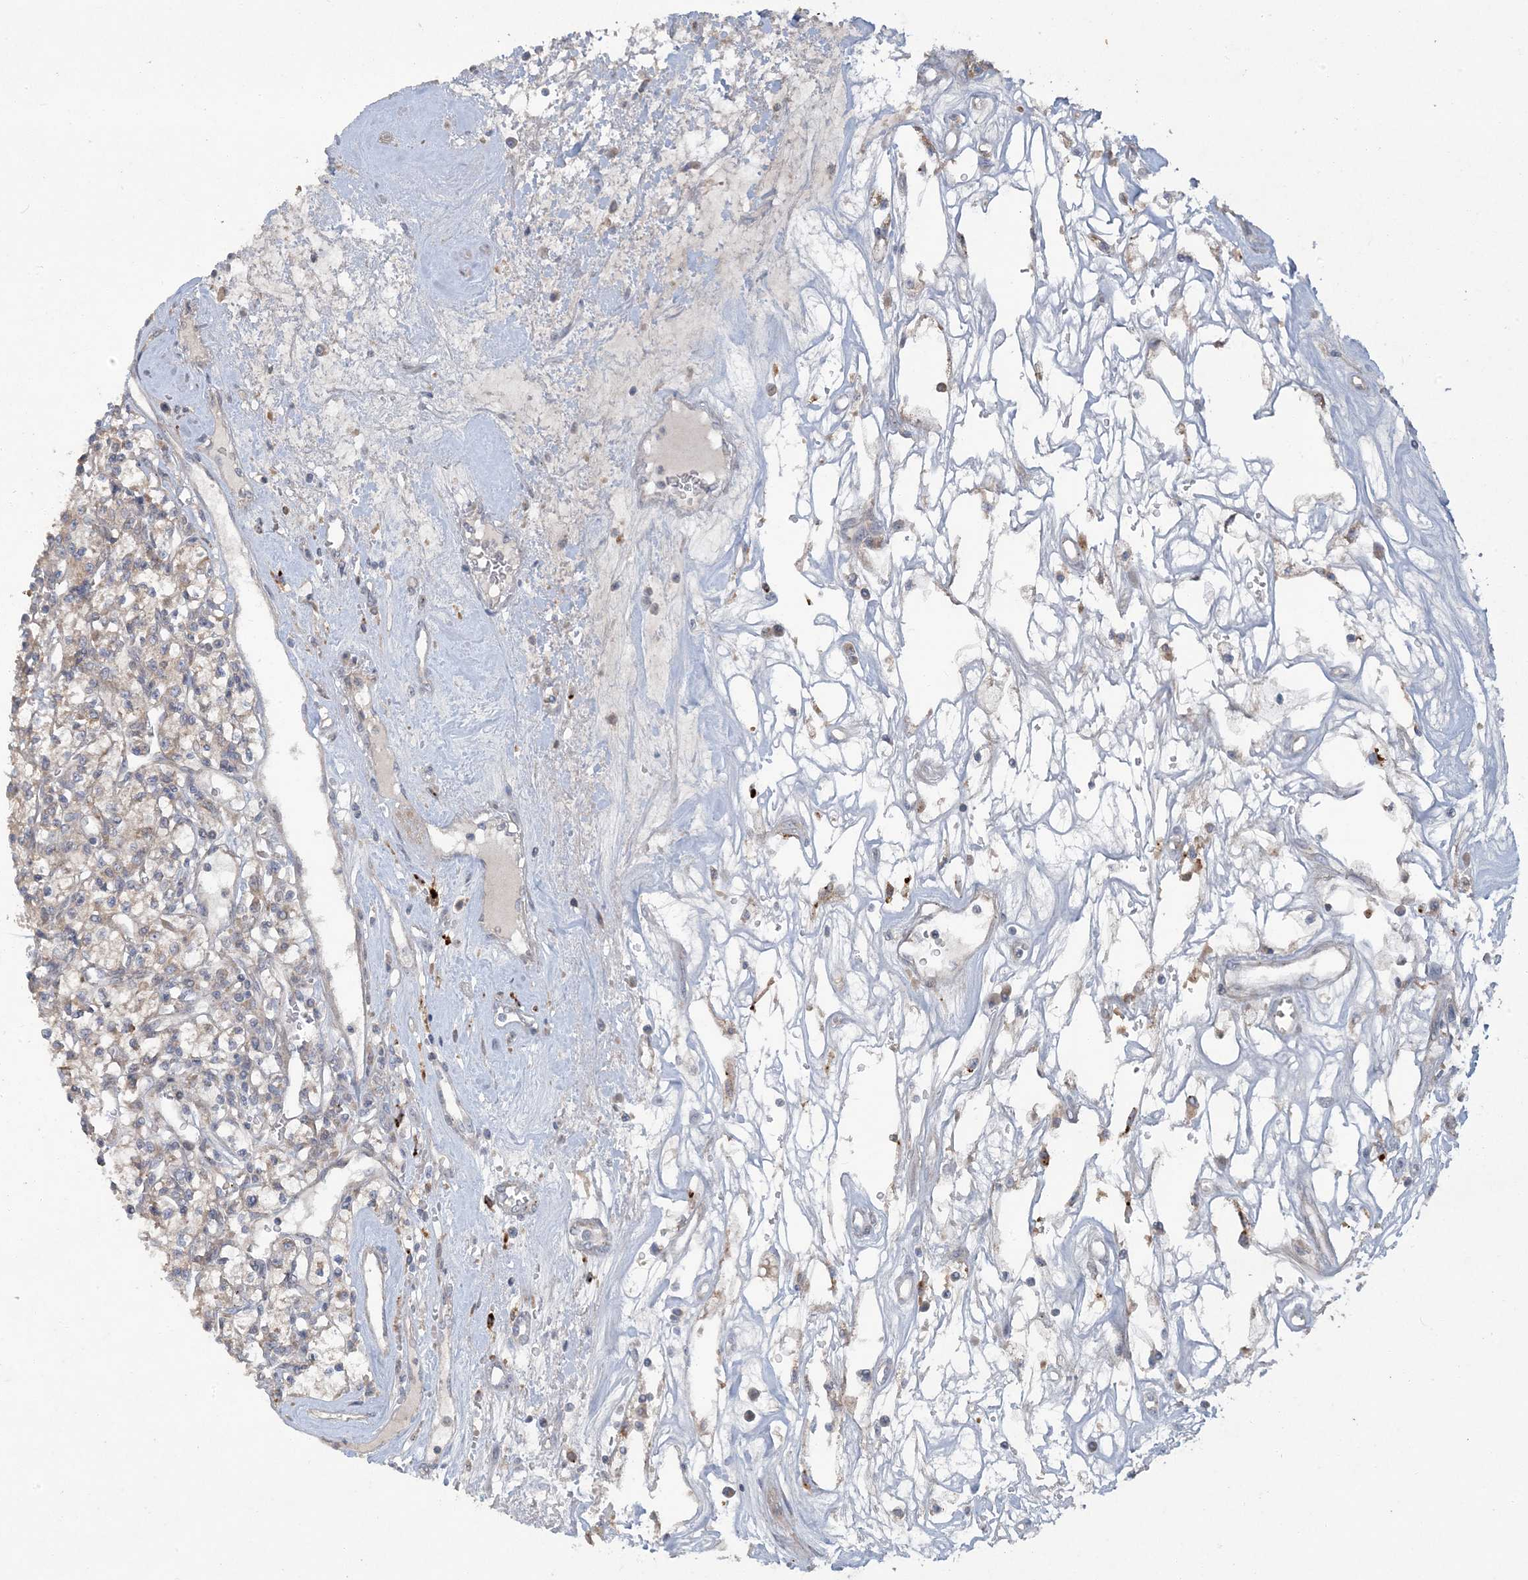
{"staining": {"intensity": "weak", "quantity": "25%-75%", "location": "cytoplasmic/membranous"}, "tissue": "renal cancer", "cell_type": "Tumor cells", "image_type": "cancer", "snomed": [{"axis": "morphology", "description": "Adenocarcinoma, NOS"}, {"axis": "topography", "description": "Kidney"}], "caption": "About 25%-75% of tumor cells in renal adenocarcinoma display weak cytoplasmic/membranous protein positivity as visualized by brown immunohistochemical staining.", "gene": "LTN1", "patient": {"sex": "female", "age": 59}}